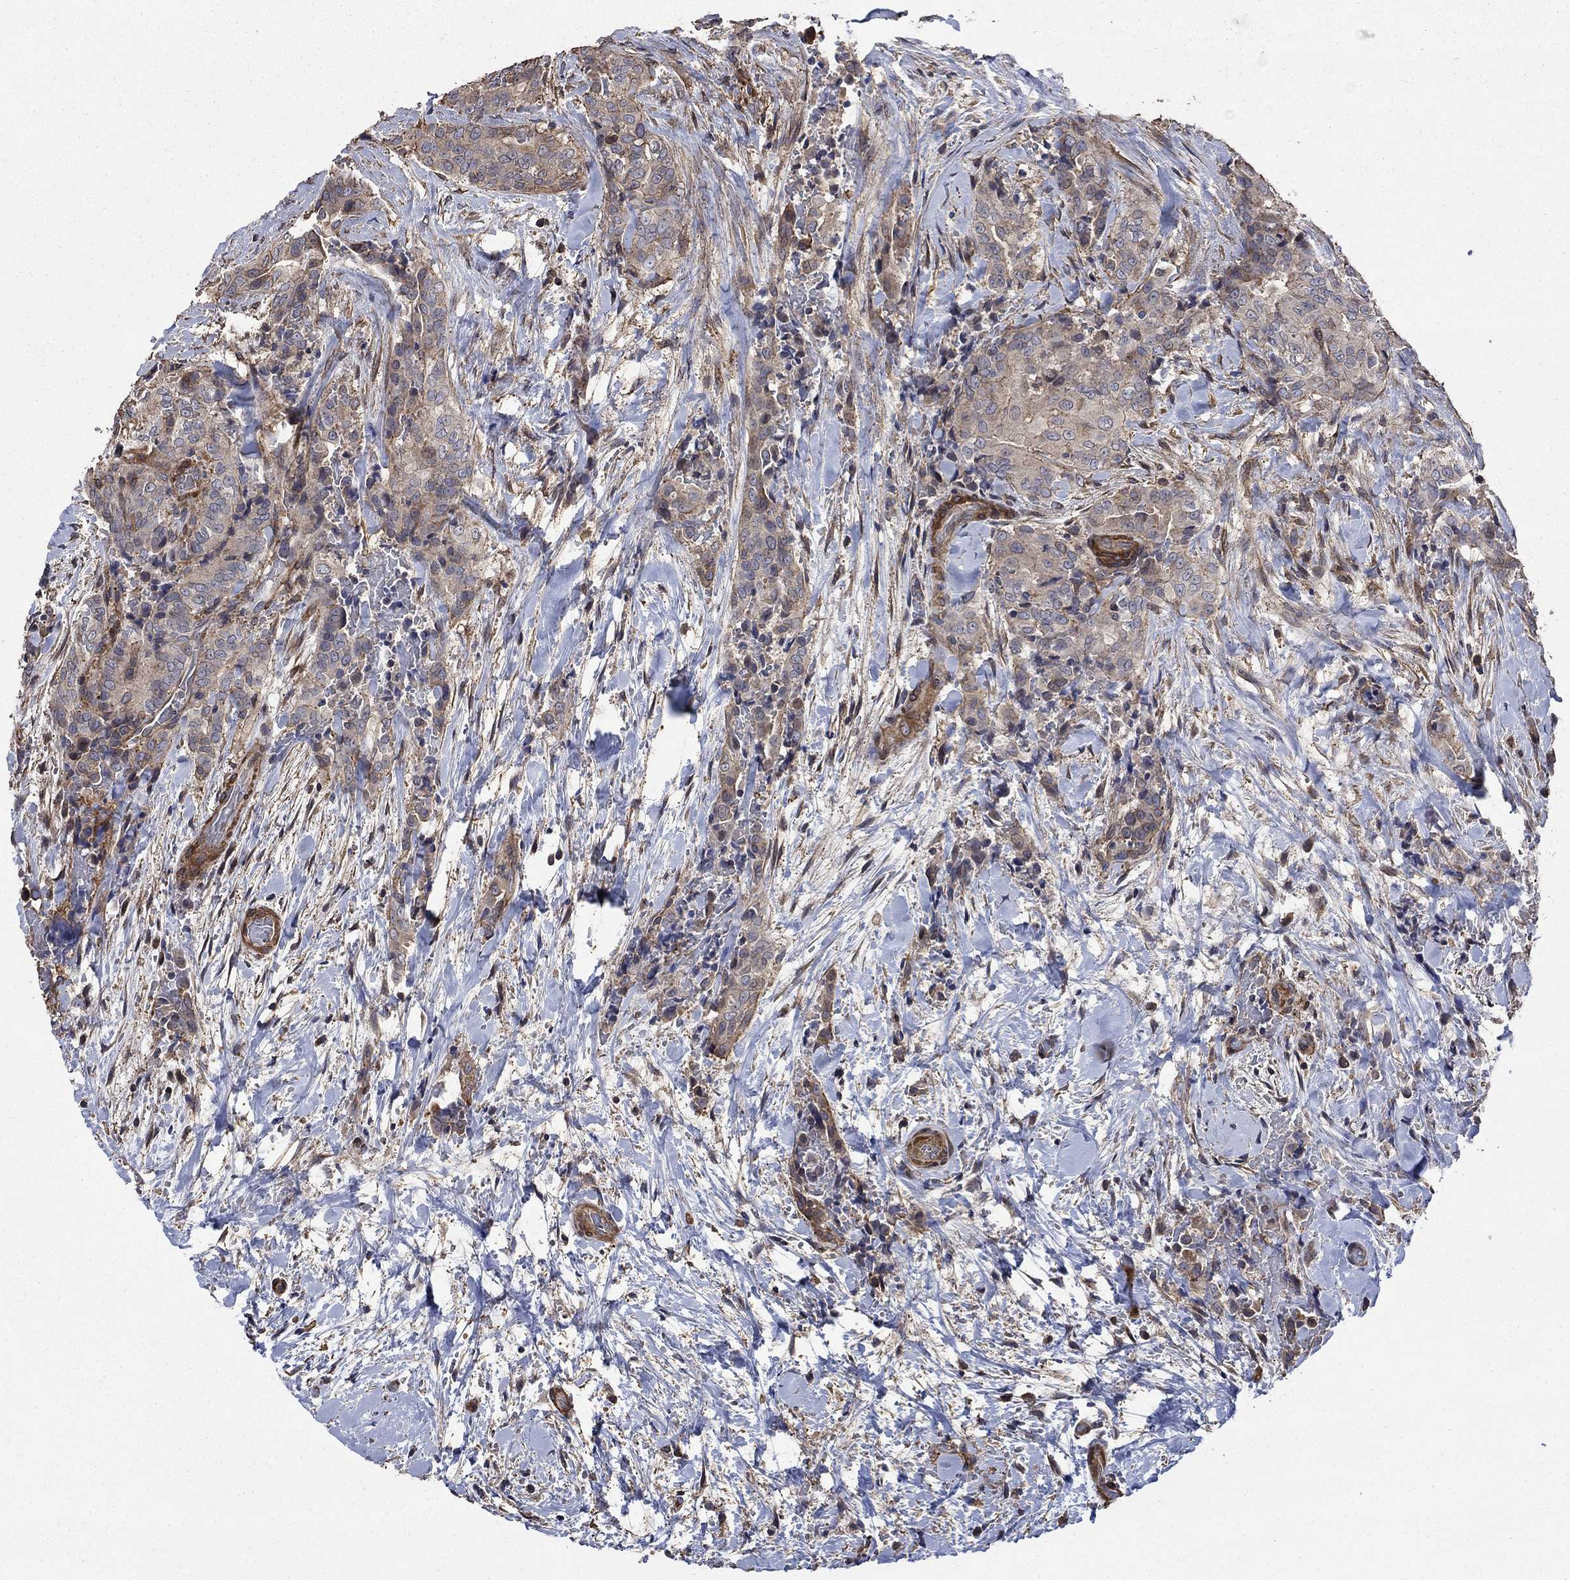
{"staining": {"intensity": "weak", "quantity": "<25%", "location": "cytoplasmic/membranous"}, "tissue": "thyroid cancer", "cell_type": "Tumor cells", "image_type": "cancer", "snomed": [{"axis": "morphology", "description": "Papillary adenocarcinoma, NOS"}, {"axis": "topography", "description": "Thyroid gland"}], "caption": "This image is of thyroid cancer (papillary adenocarcinoma) stained with immunohistochemistry (IHC) to label a protein in brown with the nuclei are counter-stained blue. There is no expression in tumor cells.", "gene": "PDE3A", "patient": {"sex": "male", "age": 61}}